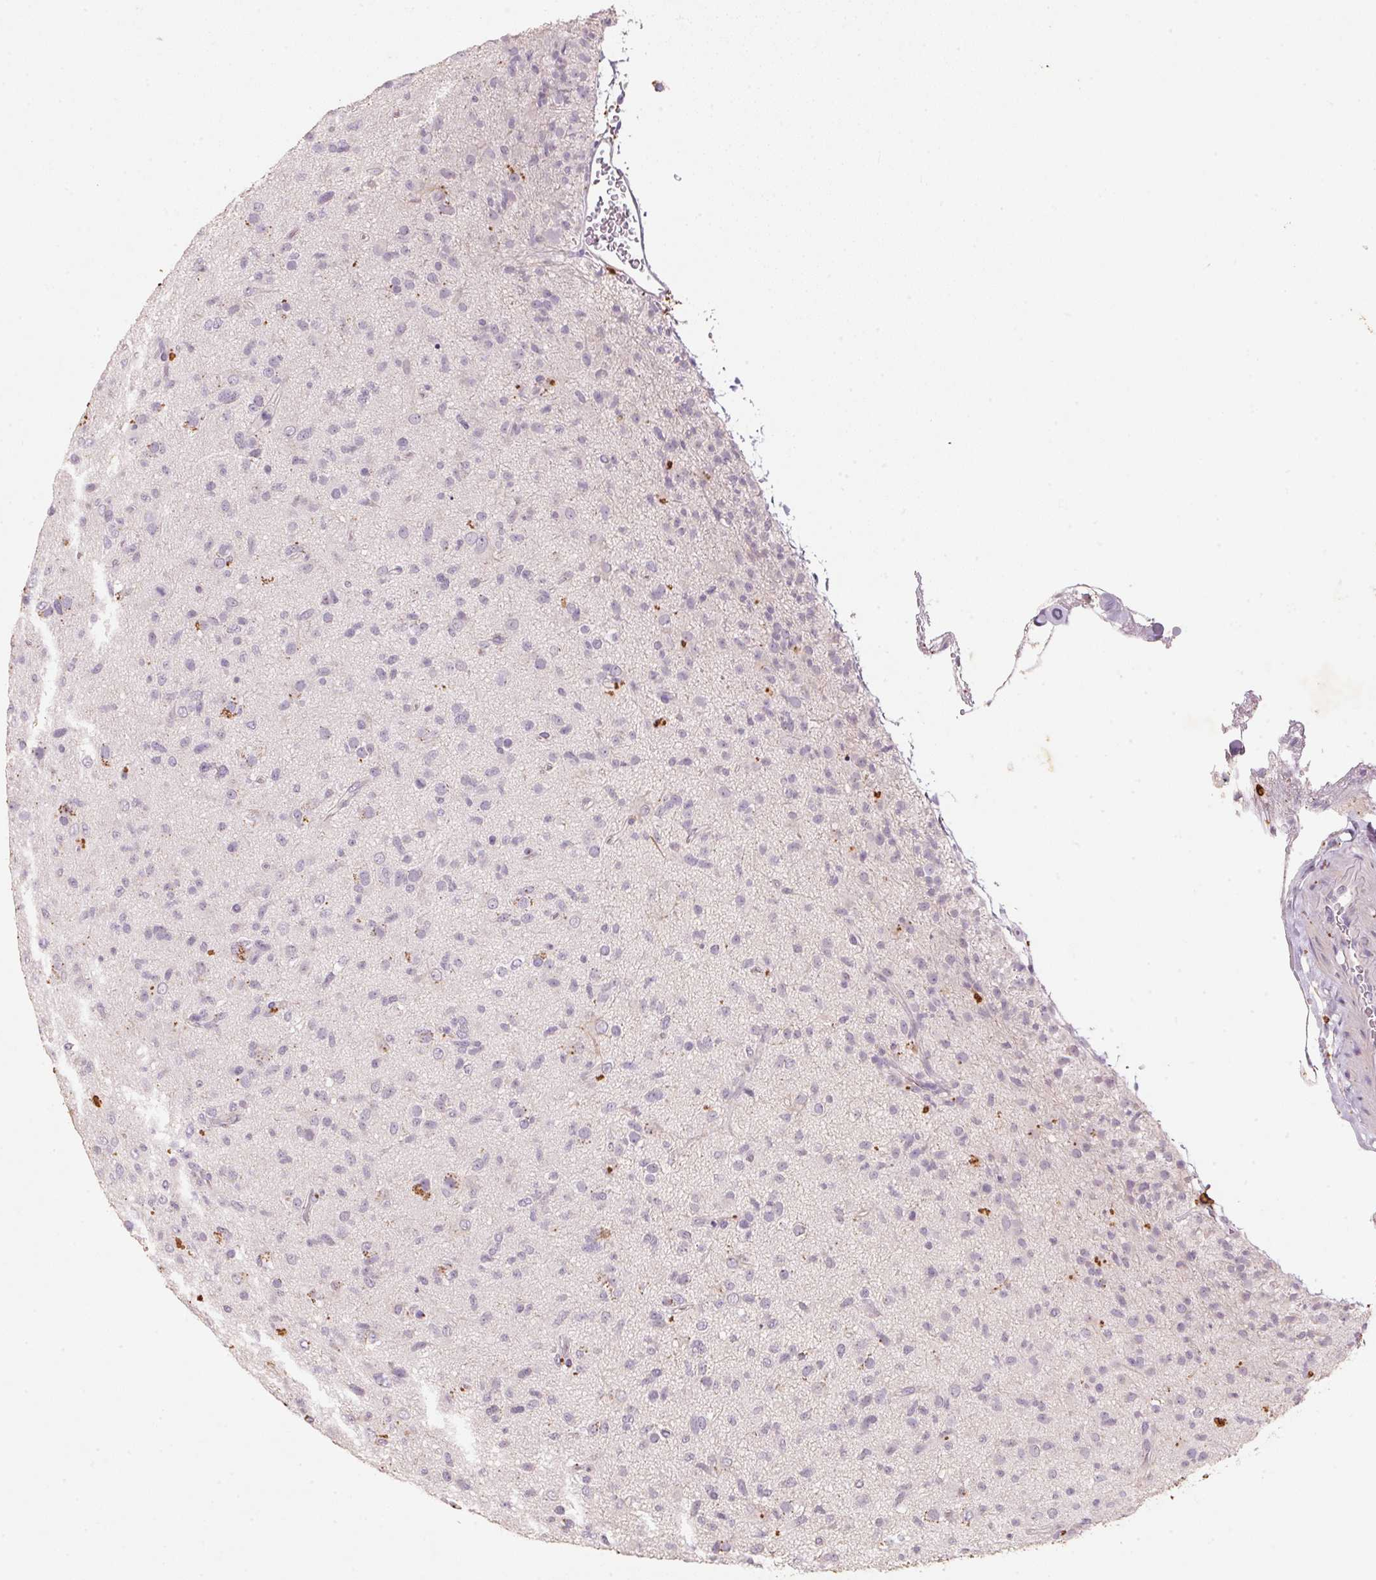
{"staining": {"intensity": "negative", "quantity": "none", "location": "none"}, "tissue": "glioma", "cell_type": "Tumor cells", "image_type": "cancer", "snomed": [{"axis": "morphology", "description": "Glioma, malignant, Low grade"}, {"axis": "topography", "description": "Brain"}], "caption": "Immunohistochemistry photomicrograph of malignant glioma (low-grade) stained for a protein (brown), which displays no expression in tumor cells.", "gene": "CXCL5", "patient": {"sex": "male", "age": 65}}